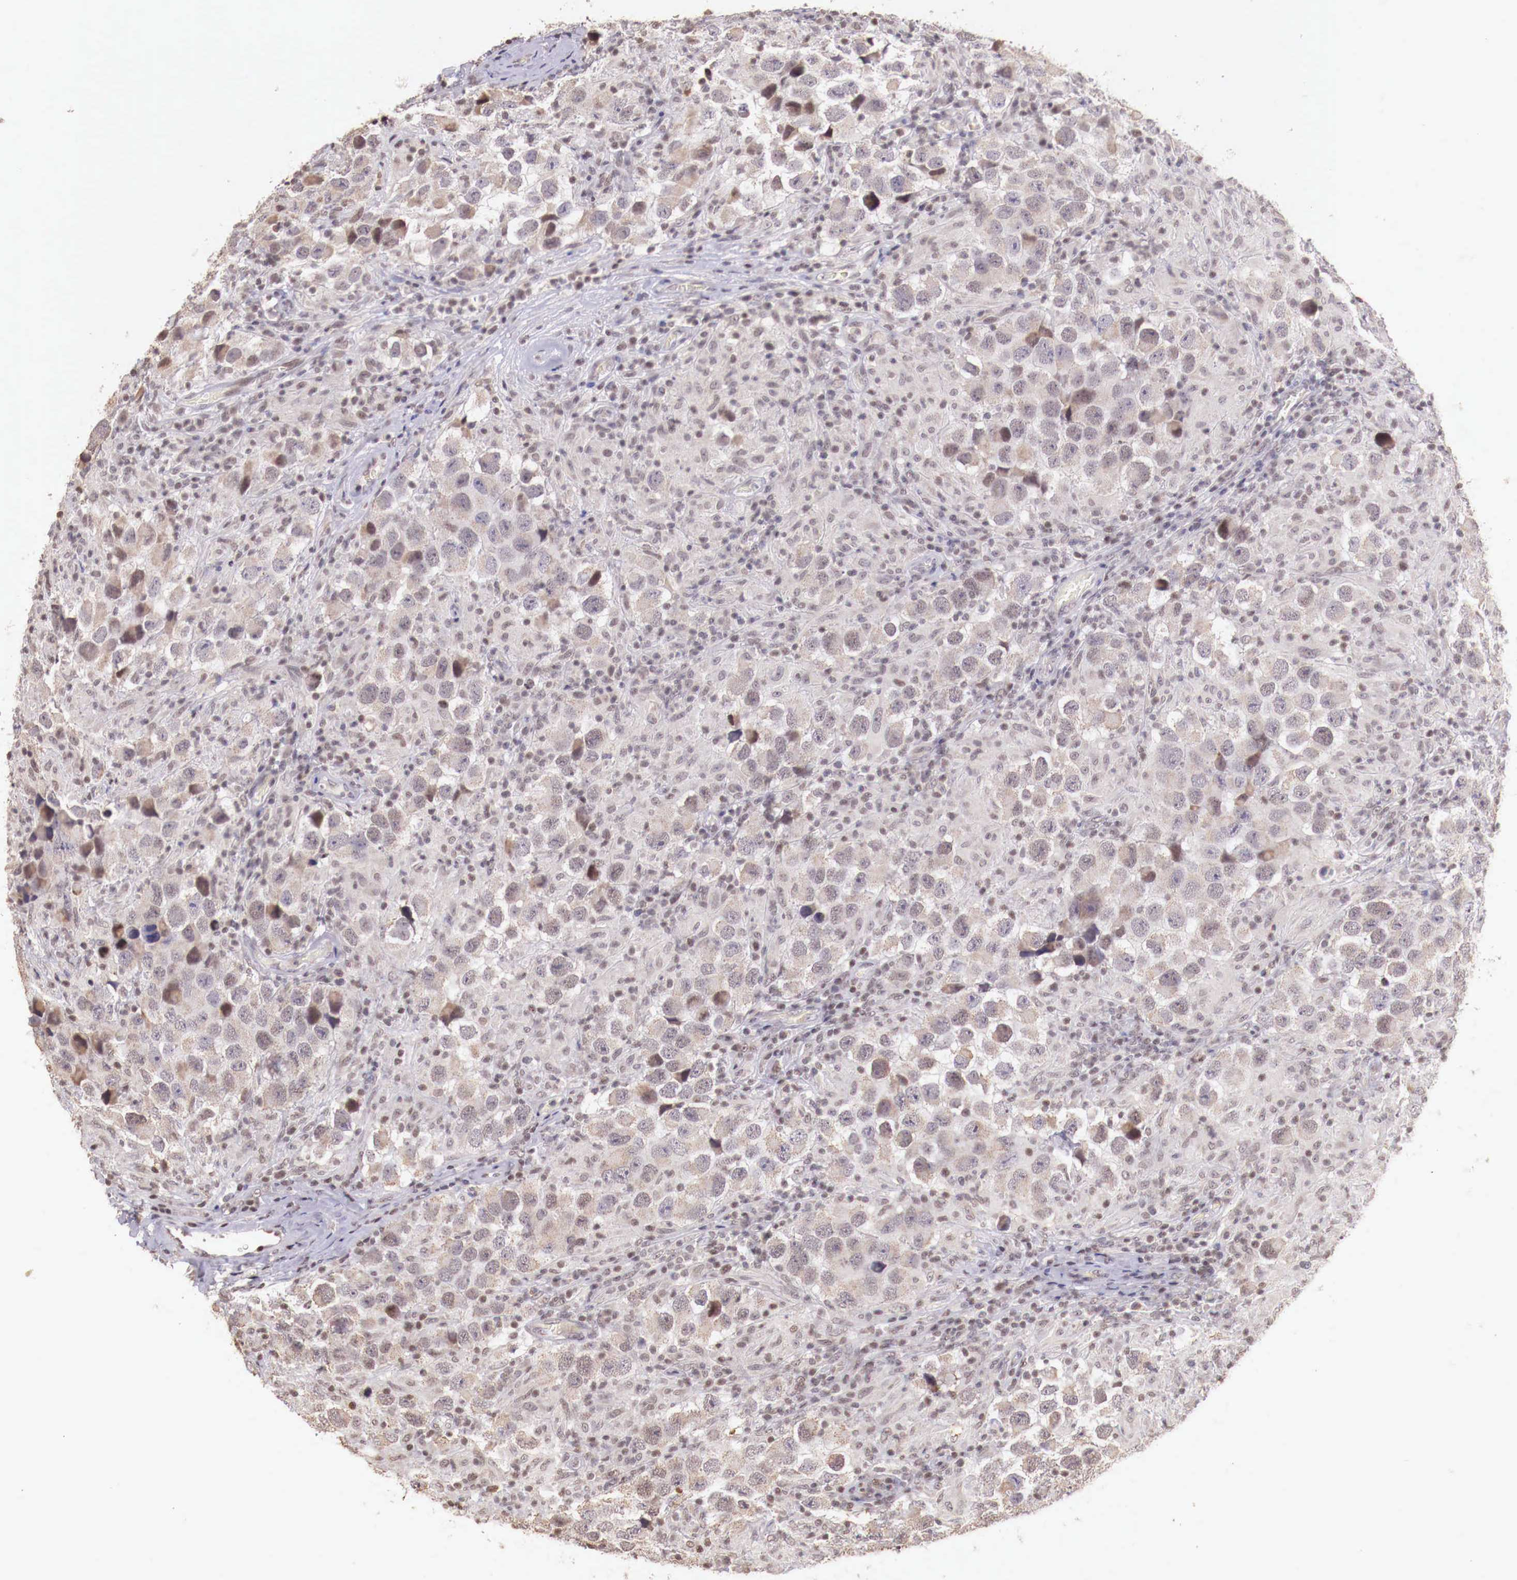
{"staining": {"intensity": "weak", "quantity": "<25%", "location": "nuclear"}, "tissue": "testis cancer", "cell_type": "Tumor cells", "image_type": "cancer", "snomed": [{"axis": "morphology", "description": "Carcinoma, Embryonal, NOS"}, {"axis": "topography", "description": "Testis"}], "caption": "DAB (3,3'-diaminobenzidine) immunohistochemical staining of testis embryonal carcinoma displays no significant staining in tumor cells. (DAB immunohistochemistry visualized using brightfield microscopy, high magnification).", "gene": "SP1", "patient": {"sex": "male", "age": 21}}